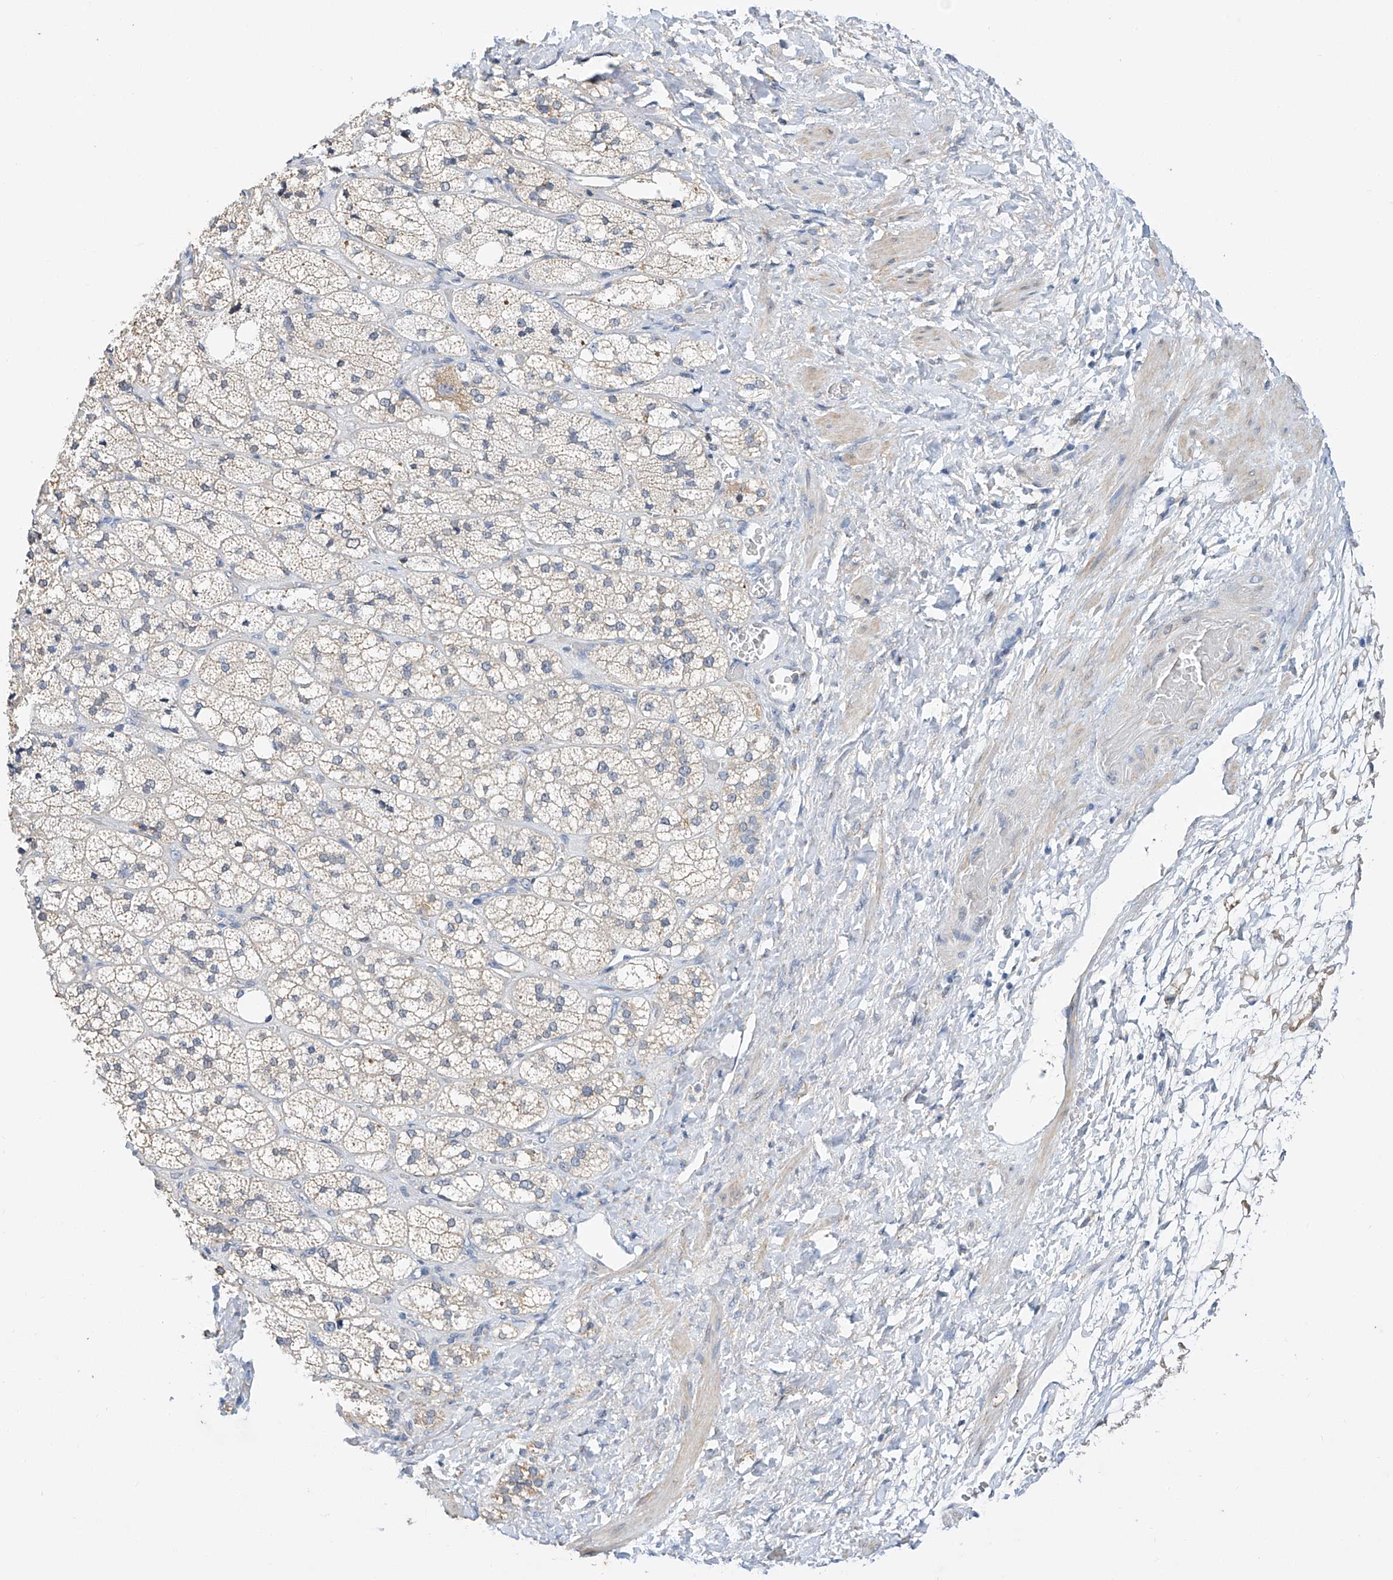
{"staining": {"intensity": "negative", "quantity": "none", "location": "none"}, "tissue": "adrenal gland", "cell_type": "Glandular cells", "image_type": "normal", "snomed": [{"axis": "morphology", "description": "Normal tissue, NOS"}, {"axis": "topography", "description": "Adrenal gland"}], "caption": "Histopathology image shows no significant protein positivity in glandular cells of normal adrenal gland.", "gene": "CTDP1", "patient": {"sex": "male", "age": 61}}